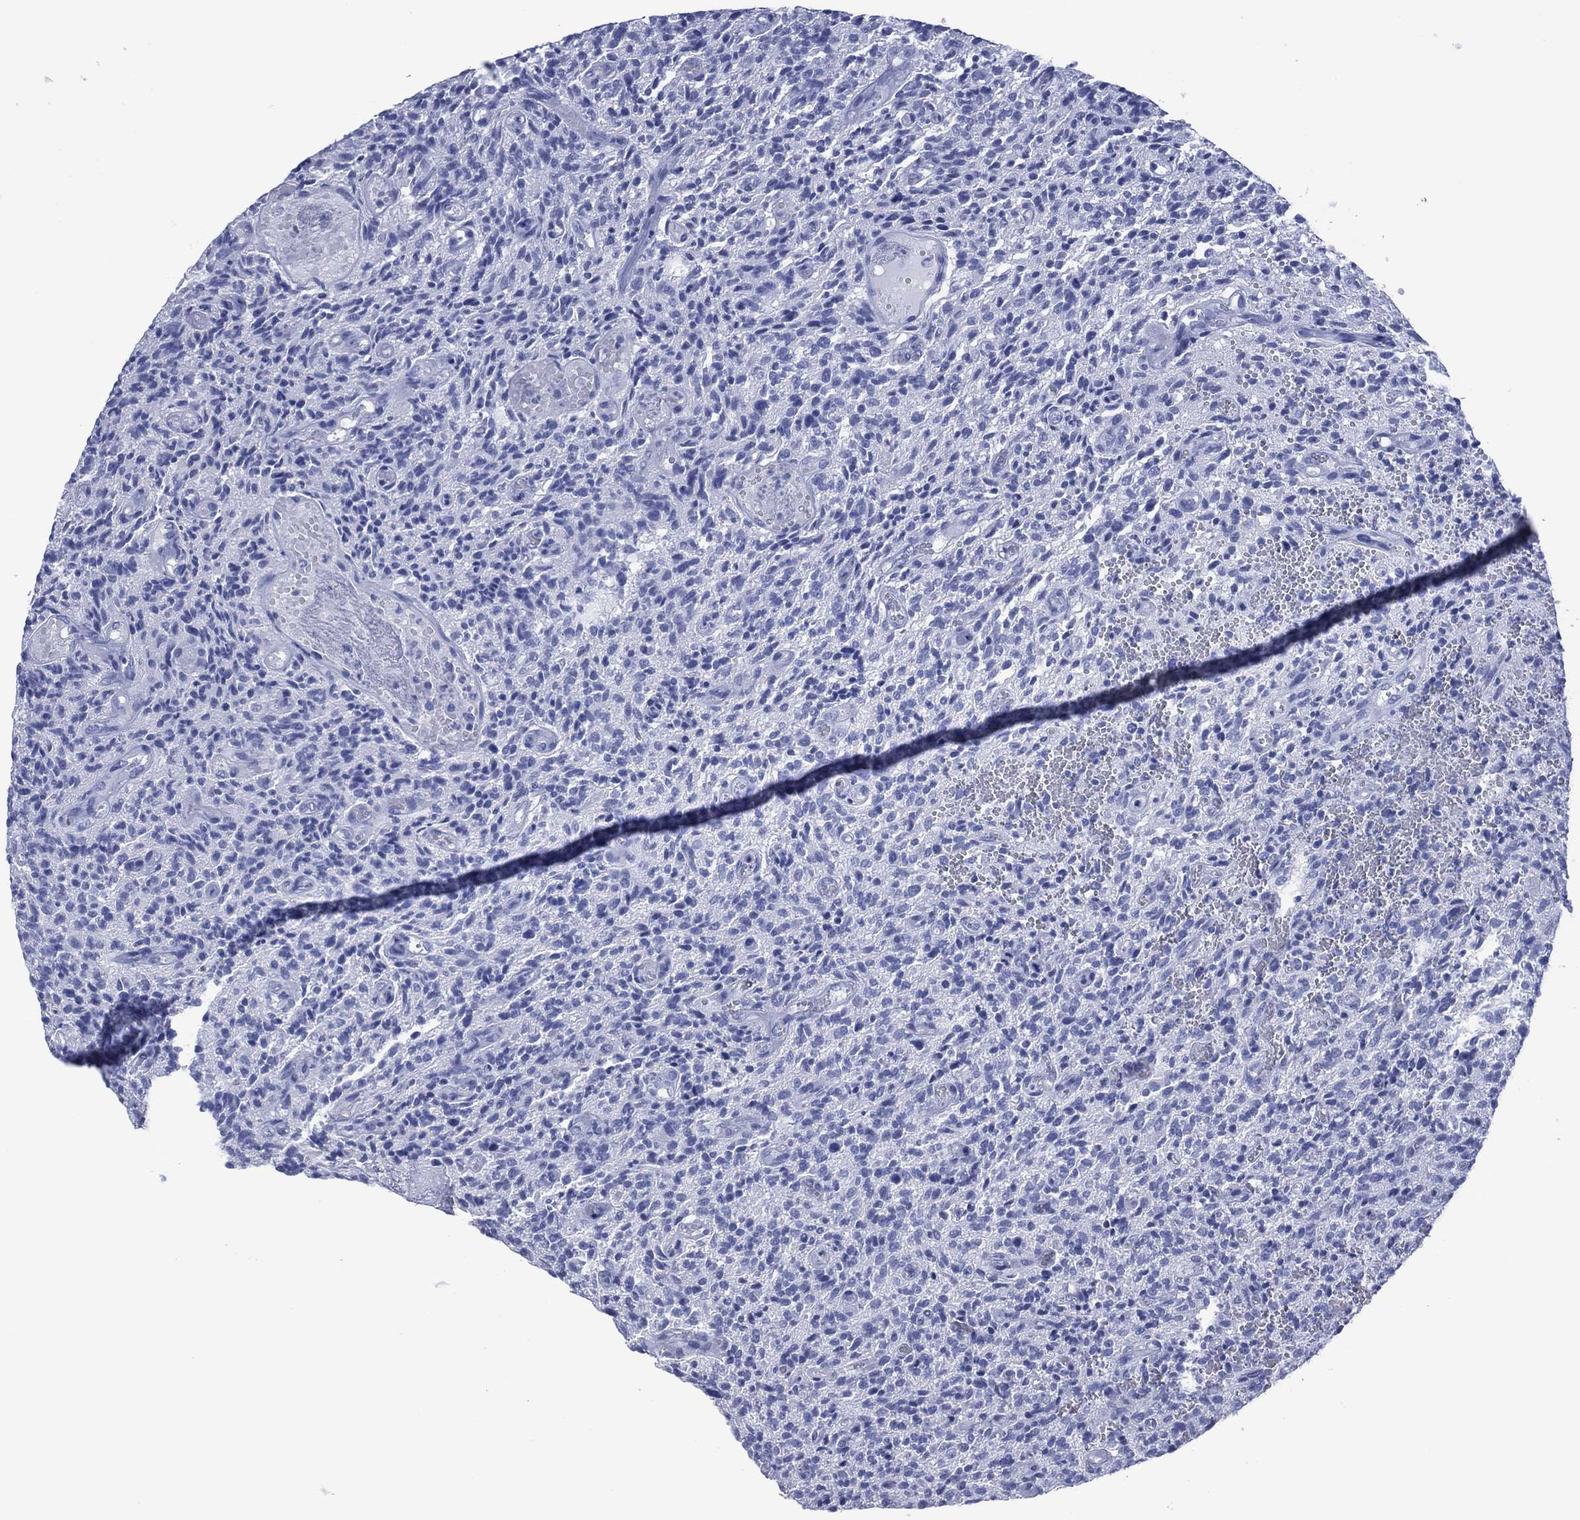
{"staining": {"intensity": "negative", "quantity": "none", "location": "none"}, "tissue": "glioma", "cell_type": "Tumor cells", "image_type": "cancer", "snomed": [{"axis": "morphology", "description": "Glioma, malignant, High grade"}, {"axis": "topography", "description": "Brain"}], "caption": "Photomicrograph shows no protein staining in tumor cells of malignant glioma (high-grade) tissue.", "gene": "UTF1", "patient": {"sex": "male", "age": 64}}